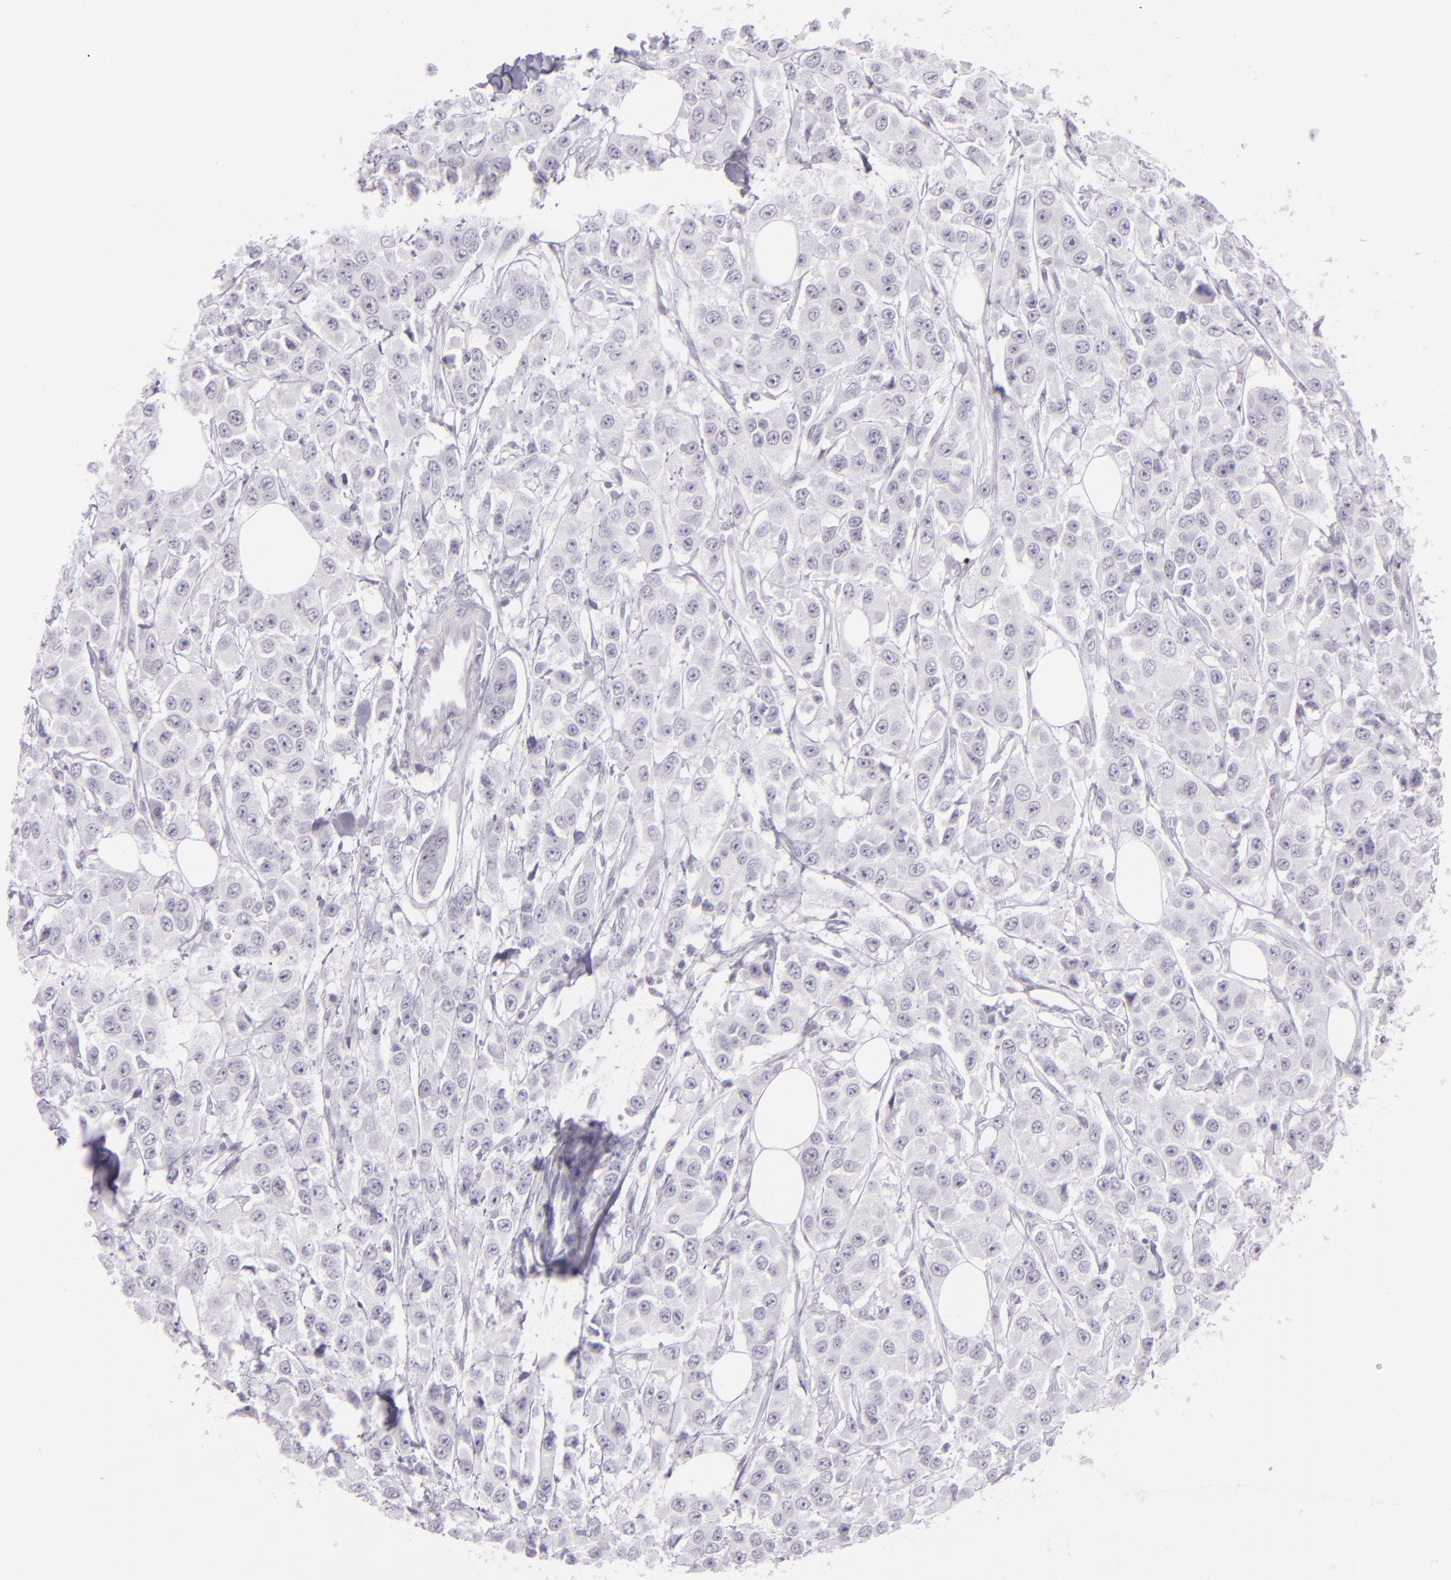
{"staining": {"intensity": "negative", "quantity": "none", "location": "none"}, "tissue": "breast cancer", "cell_type": "Tumor cells", "image_type": "cancer", "snomed": [{"axis": "morphology", "description": "Duct carcinoma"}, {"axis": "topography", "description": "Breast"}], "caption": "Human breast intraductal carcinoma stained for a protein using immunohistochemistry shows no expression in tumor cells.", "gene": "MCM3", "patient": {"sex": "female", "age": 58}}